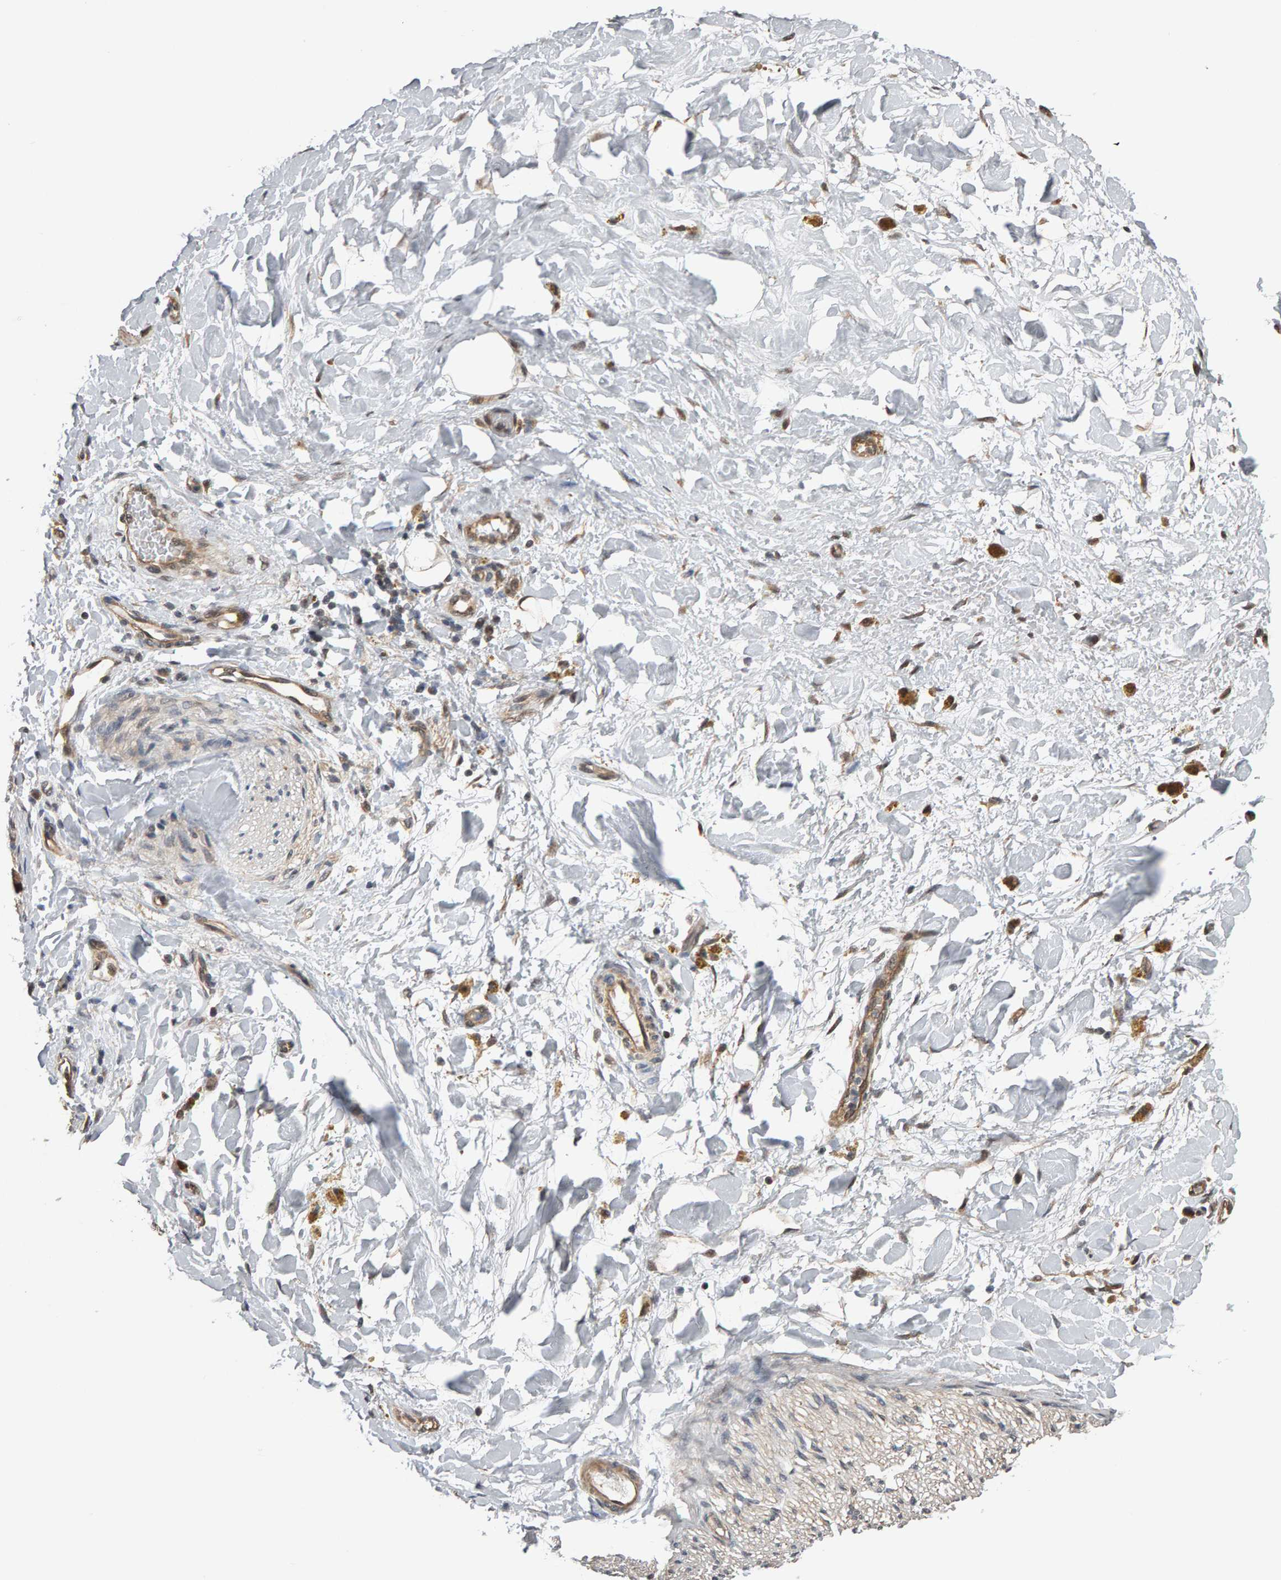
{"staining": {"intensity": "moderate", "quantity": "25%-75%", "location": "cytoplasmic/membranous"}, "tissue": "adipose tissue", "cell_type": "Adipocytes", "image_type": "normal", "snomed": [{"axis": "morphology", "description": "Normal tissue, NOS"}, {"axis": "topography", "description": "Kidney"}, {"axis": "topography", "description": "Peripheral nerve tissue"}], "caption": "This is a histology image of IHC staining of normal adipose tissue, which shows moderate staining in the cytoplasmic/membranous of adipocytes.", "gene": "COASY", "patient": {"sex": "male", "age": 7}}